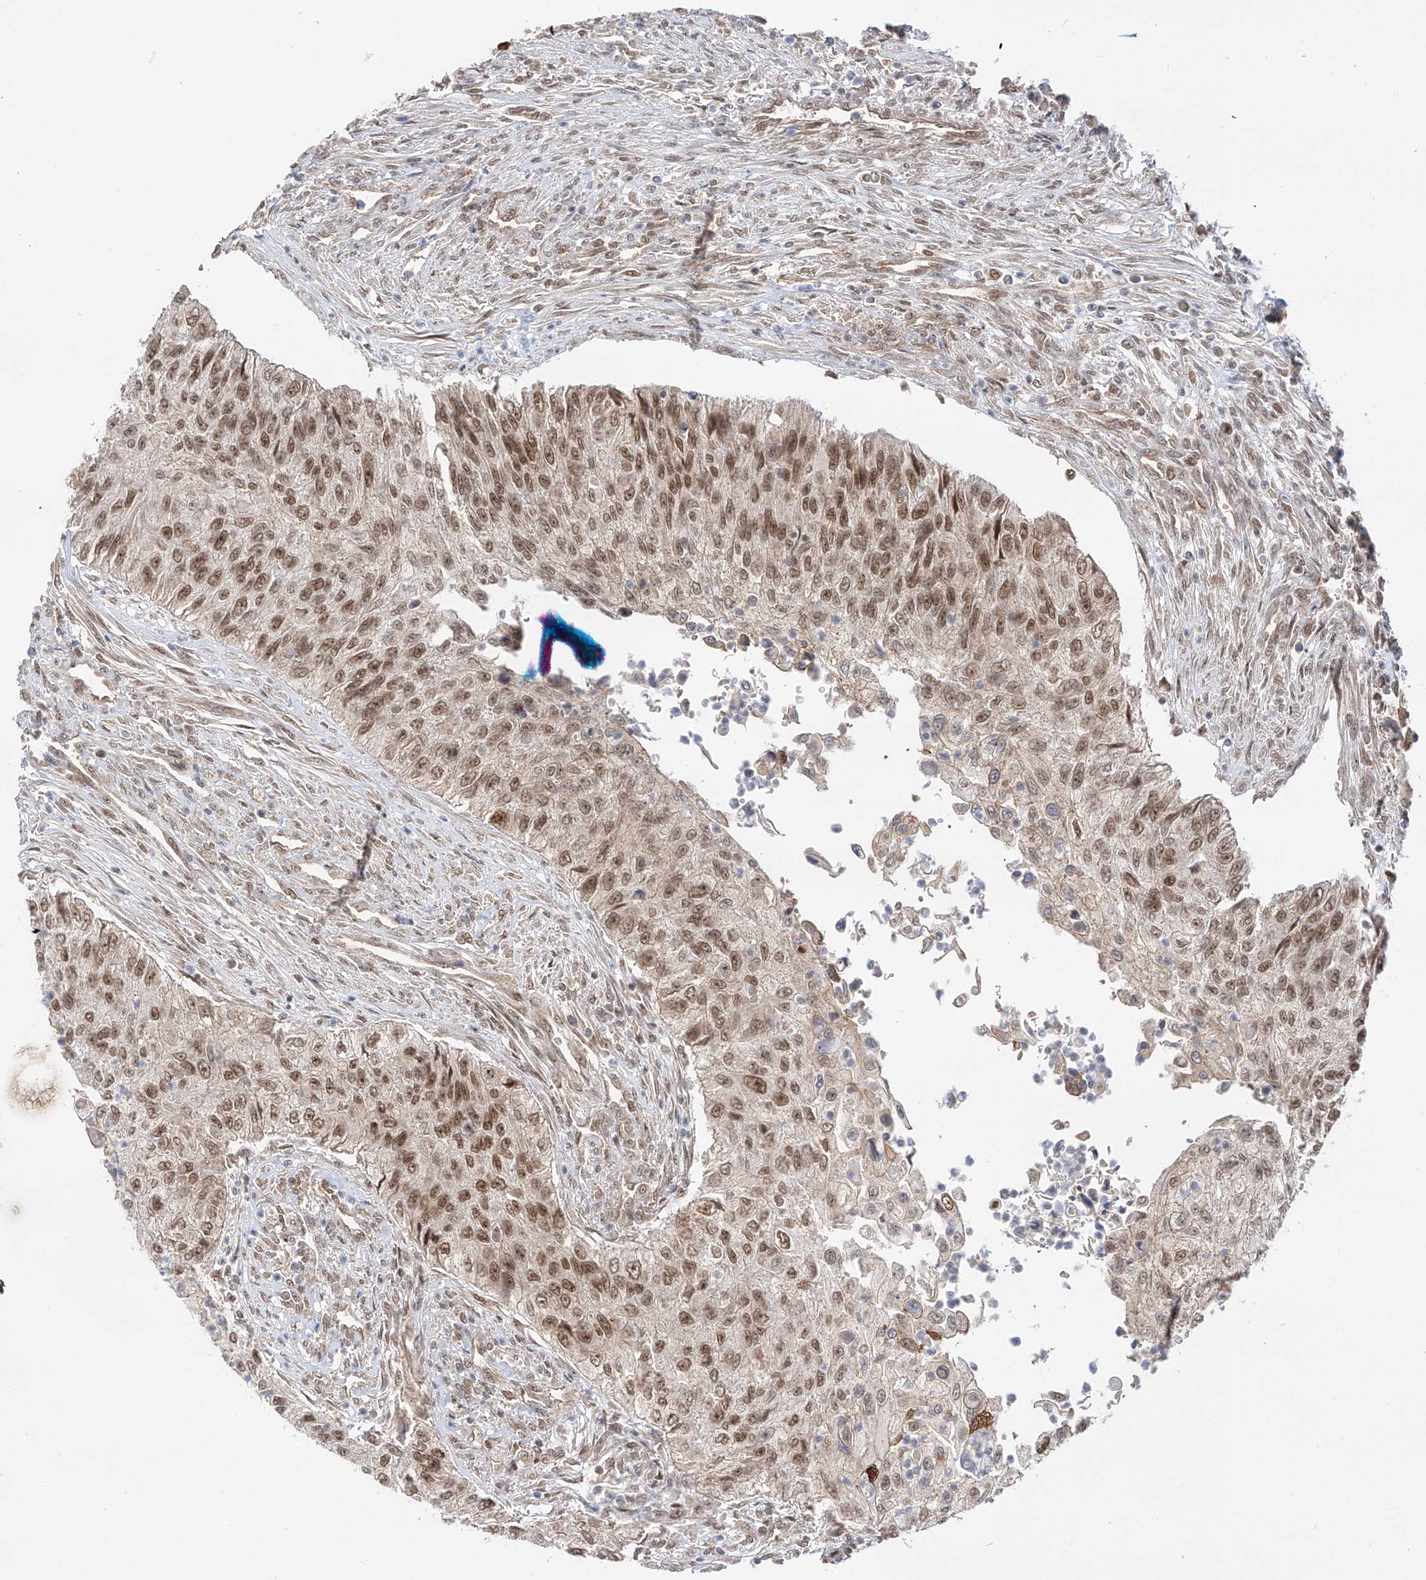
{"staining": {"intensity": "moderate", "quantity": ">75%", "location": "nuclear"}, "tissue": "urothelial cancer", "cell_type": "Tumor cells", "image_type": "cancer", "snomed": [{"axis": "morphology", "description": "Urothelial carcinoma, High grade"}, {"axis": "topography", "description": "Urinary bladder"}], "caption": "Approximately >75% of tumor cells in human urothelial cancer demonstrate moderate nuclear protein staining as visualized by brown immunohistochemical staining.", "gene": "POGK", "patient": {"sex": "female", "age": 60}}